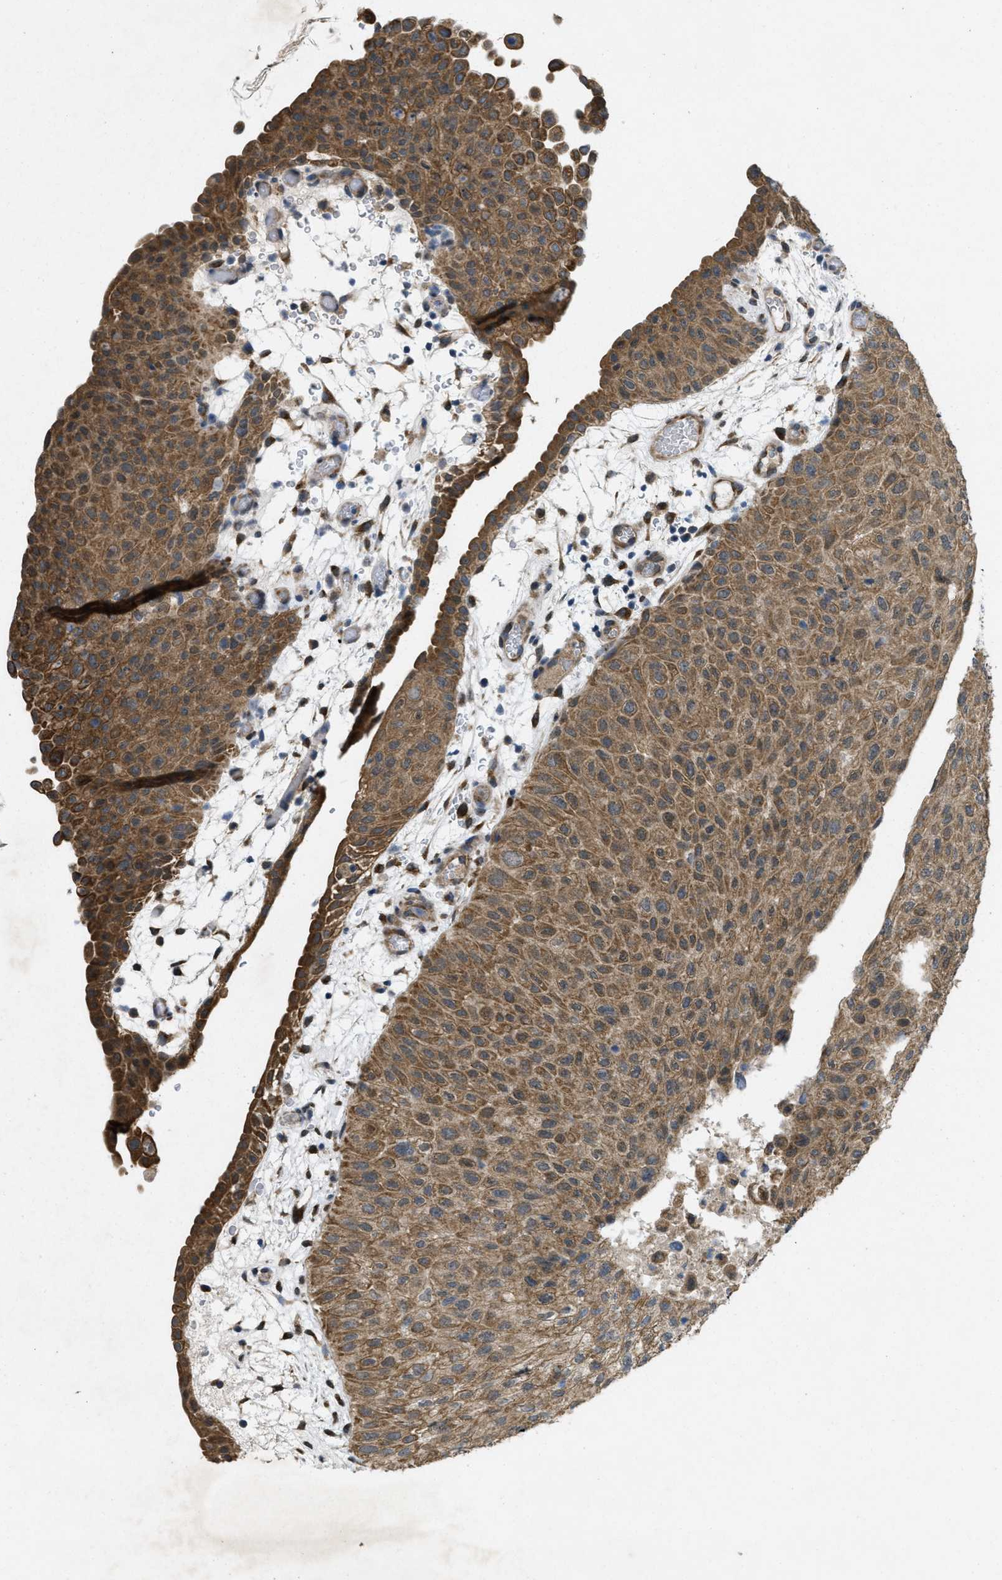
{"staining": {"intensity": "moderate", "quantity": ">75%", "location": "cytoplasmic/membranous"}, "tissue": "urothelial cancer", "cell_type": "Tumor cells", "image_type": "cancer", "snomed": [{"axis": "morphology", "description": "Urothelial carcinoma, Low grade"}, {"axis": "morphology", "description": "Urothelial carcinoma, High grade"}, {"axis": "topography", "description": "Urinary bladder"}], "caption": "Brown immunohistochemical staining in human urothelial carcinoma (high-grade) shows moderate cytoplasmic/membranous expression in about >75% of tumor cells.", "gene": "IFNLR1", "patient": {"sex": "male", "age": 35}}